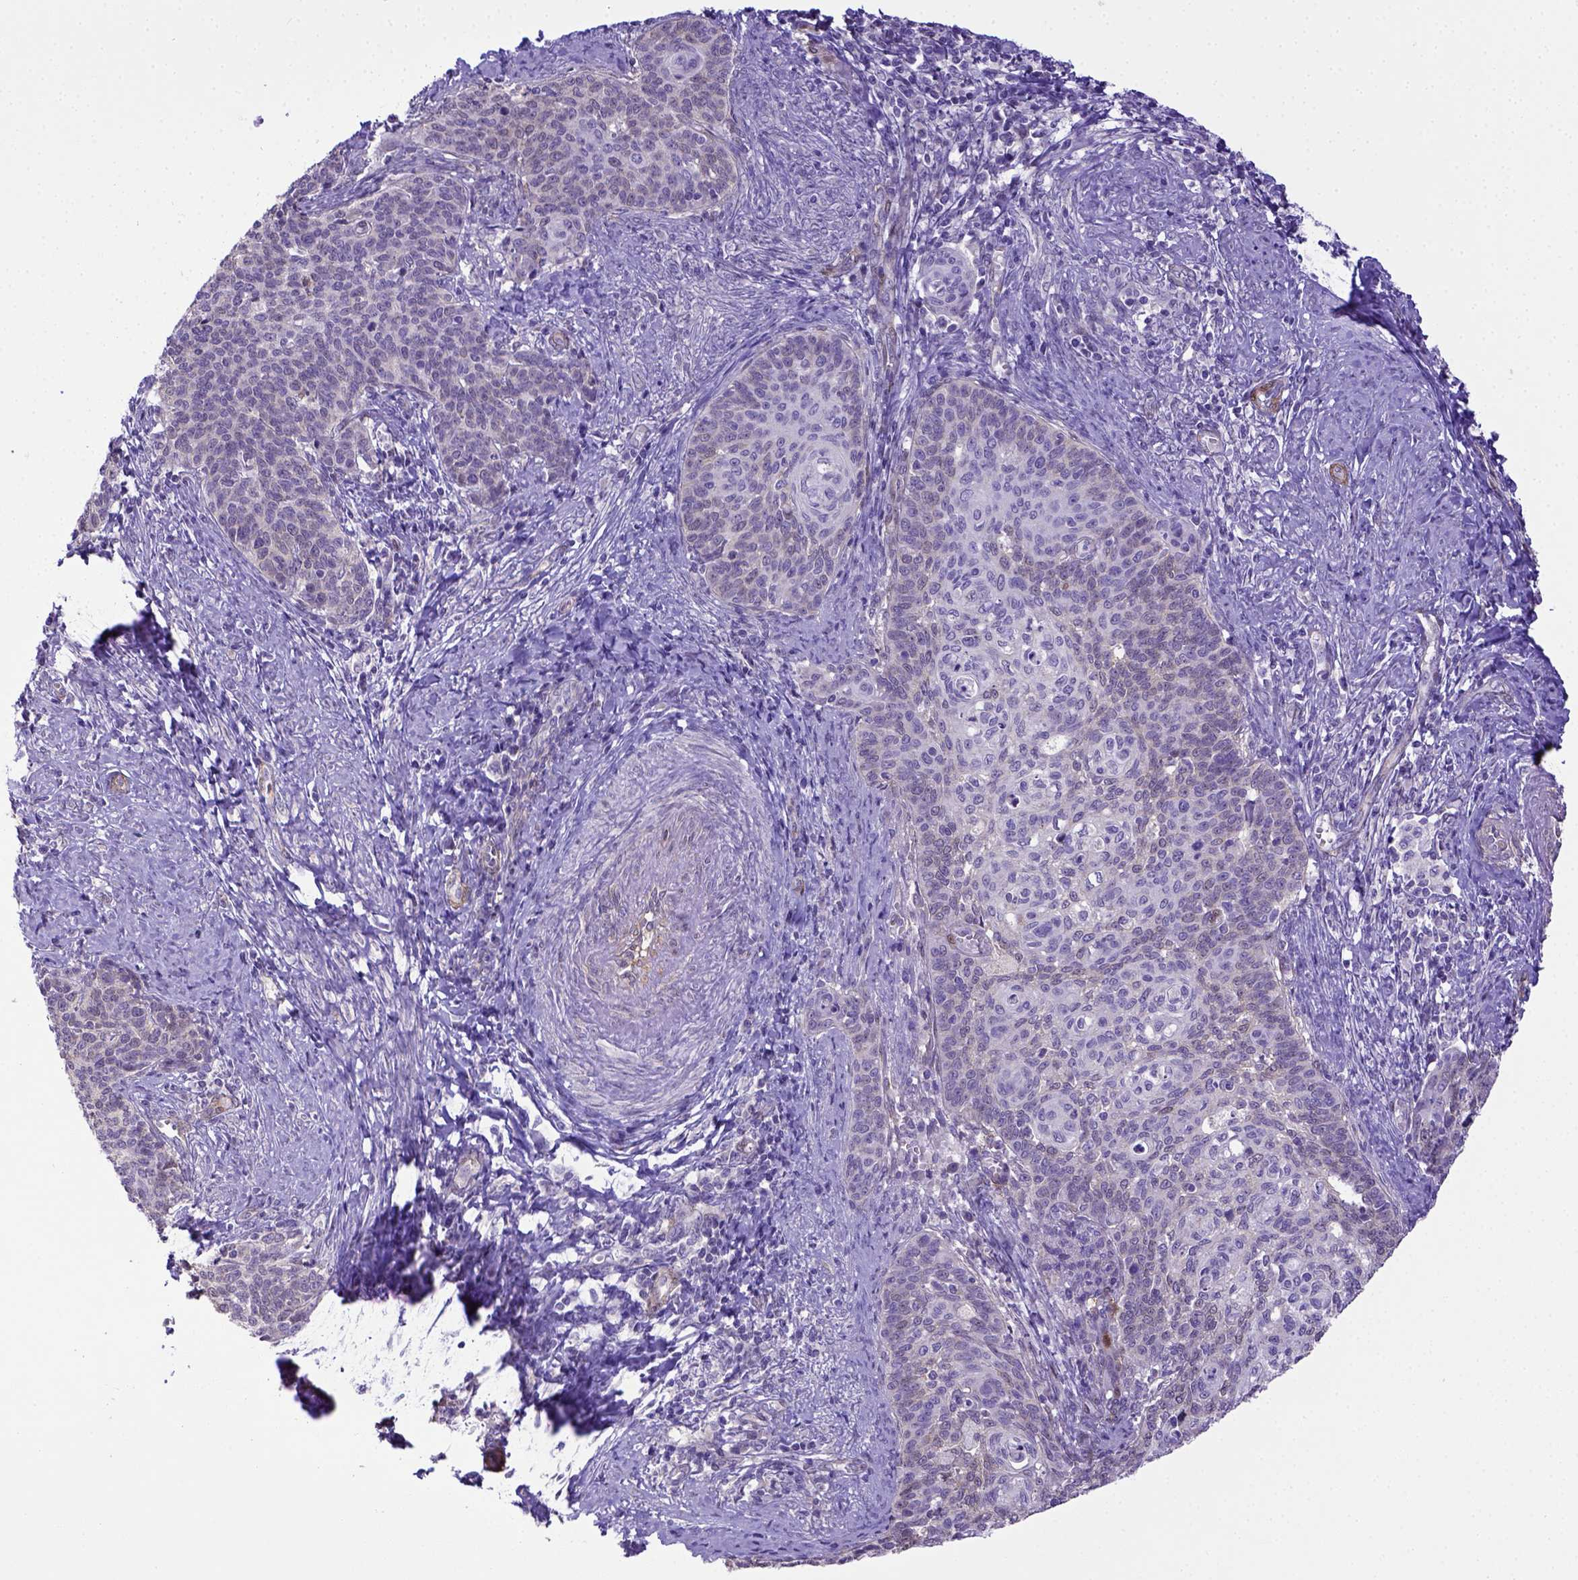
{"staining": {"intensity": "negative", "quantity": "none", "location": "none"}, "tissue": "cervical cancer", "cell_type": "Tumor cells", "image_type": "cancer", "snomed": [{"axis": "morphology", "description": "Normal tissue, NOS"}, {"axis": "morphology", "description": "Squamous cell carcinoma, NOS"}, {"axis": "topography", "description": "Cervix"}], "caption": "Immunohistochemistry photomicrograph of cervical squamous cell carcinoma stained for a protein (brown), which shows no expression in tumor cells.", "gene": "BTN1A1", "patient": {"sex": "female", "age": 39}}